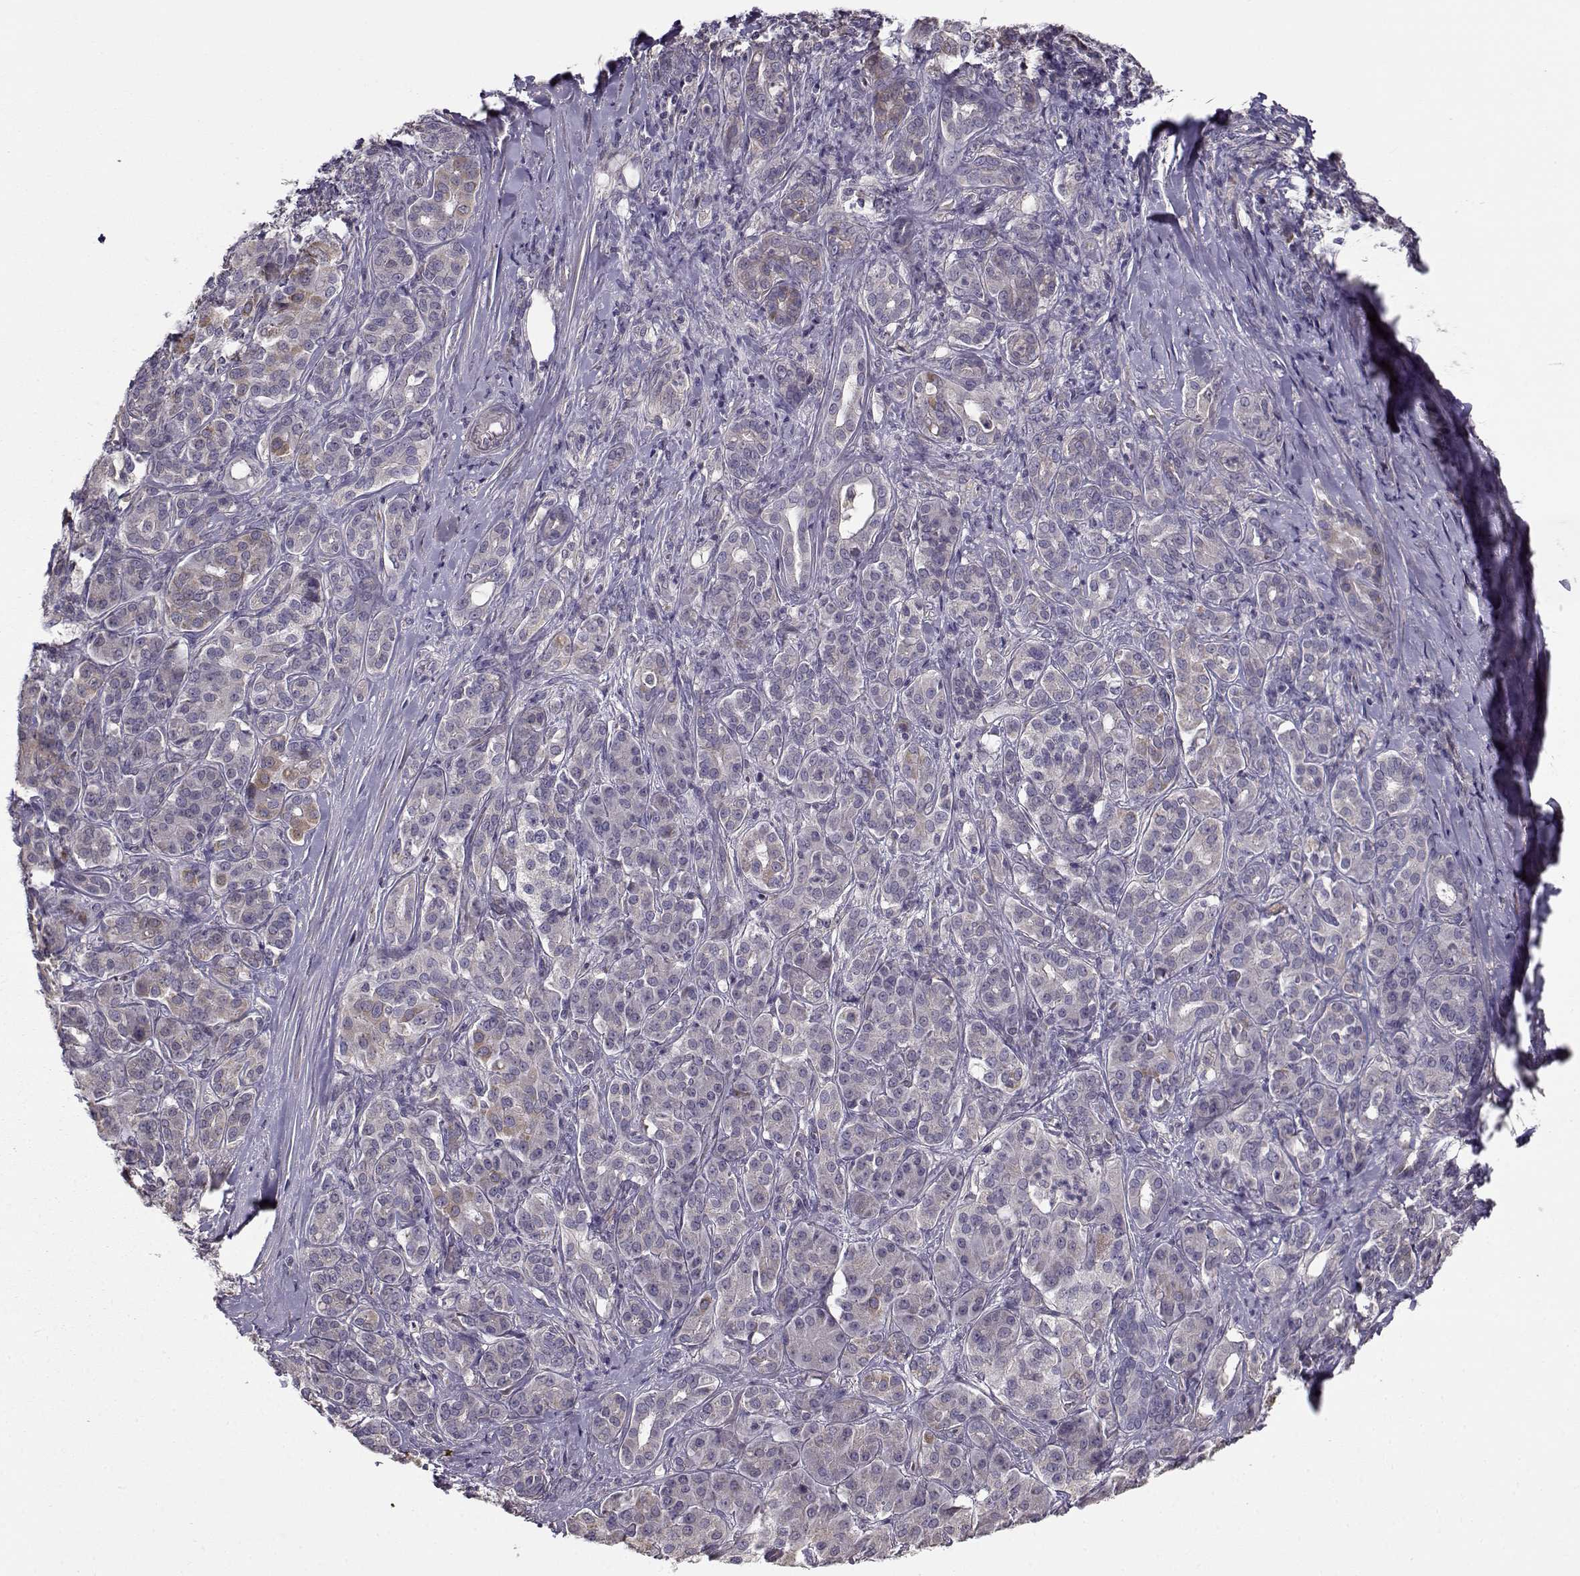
{"staining": {"intensity": "weak", "quantity": "<25%", "location": "cytoplasmic/membranous"}, "tissue": "pancreatic cancer", "cell_type": "Tumor cells", "image_type": "cancer", "snomed": [{"axis": "morphology", "description": "Normal tissue, NOS"}, {"axis": "morphology", "description": "Inflammation, NOS"}, {"axis": "morphology", "description": "Adenocarcinoma, NOS"}, {"axis": "topography", "description": "Pancreas"}], "caption": "The histopathology image reveals no significant expression in tumor cells of pancreatic cancer (adenocarcinoma). Brightfield microscopy of immunohistochemistry stained with DAB (brown) and hematoxylin (blue), captured at high magnification.", "gene": "ENTPD8", "patient": {"sex": "male", "age": 57}}